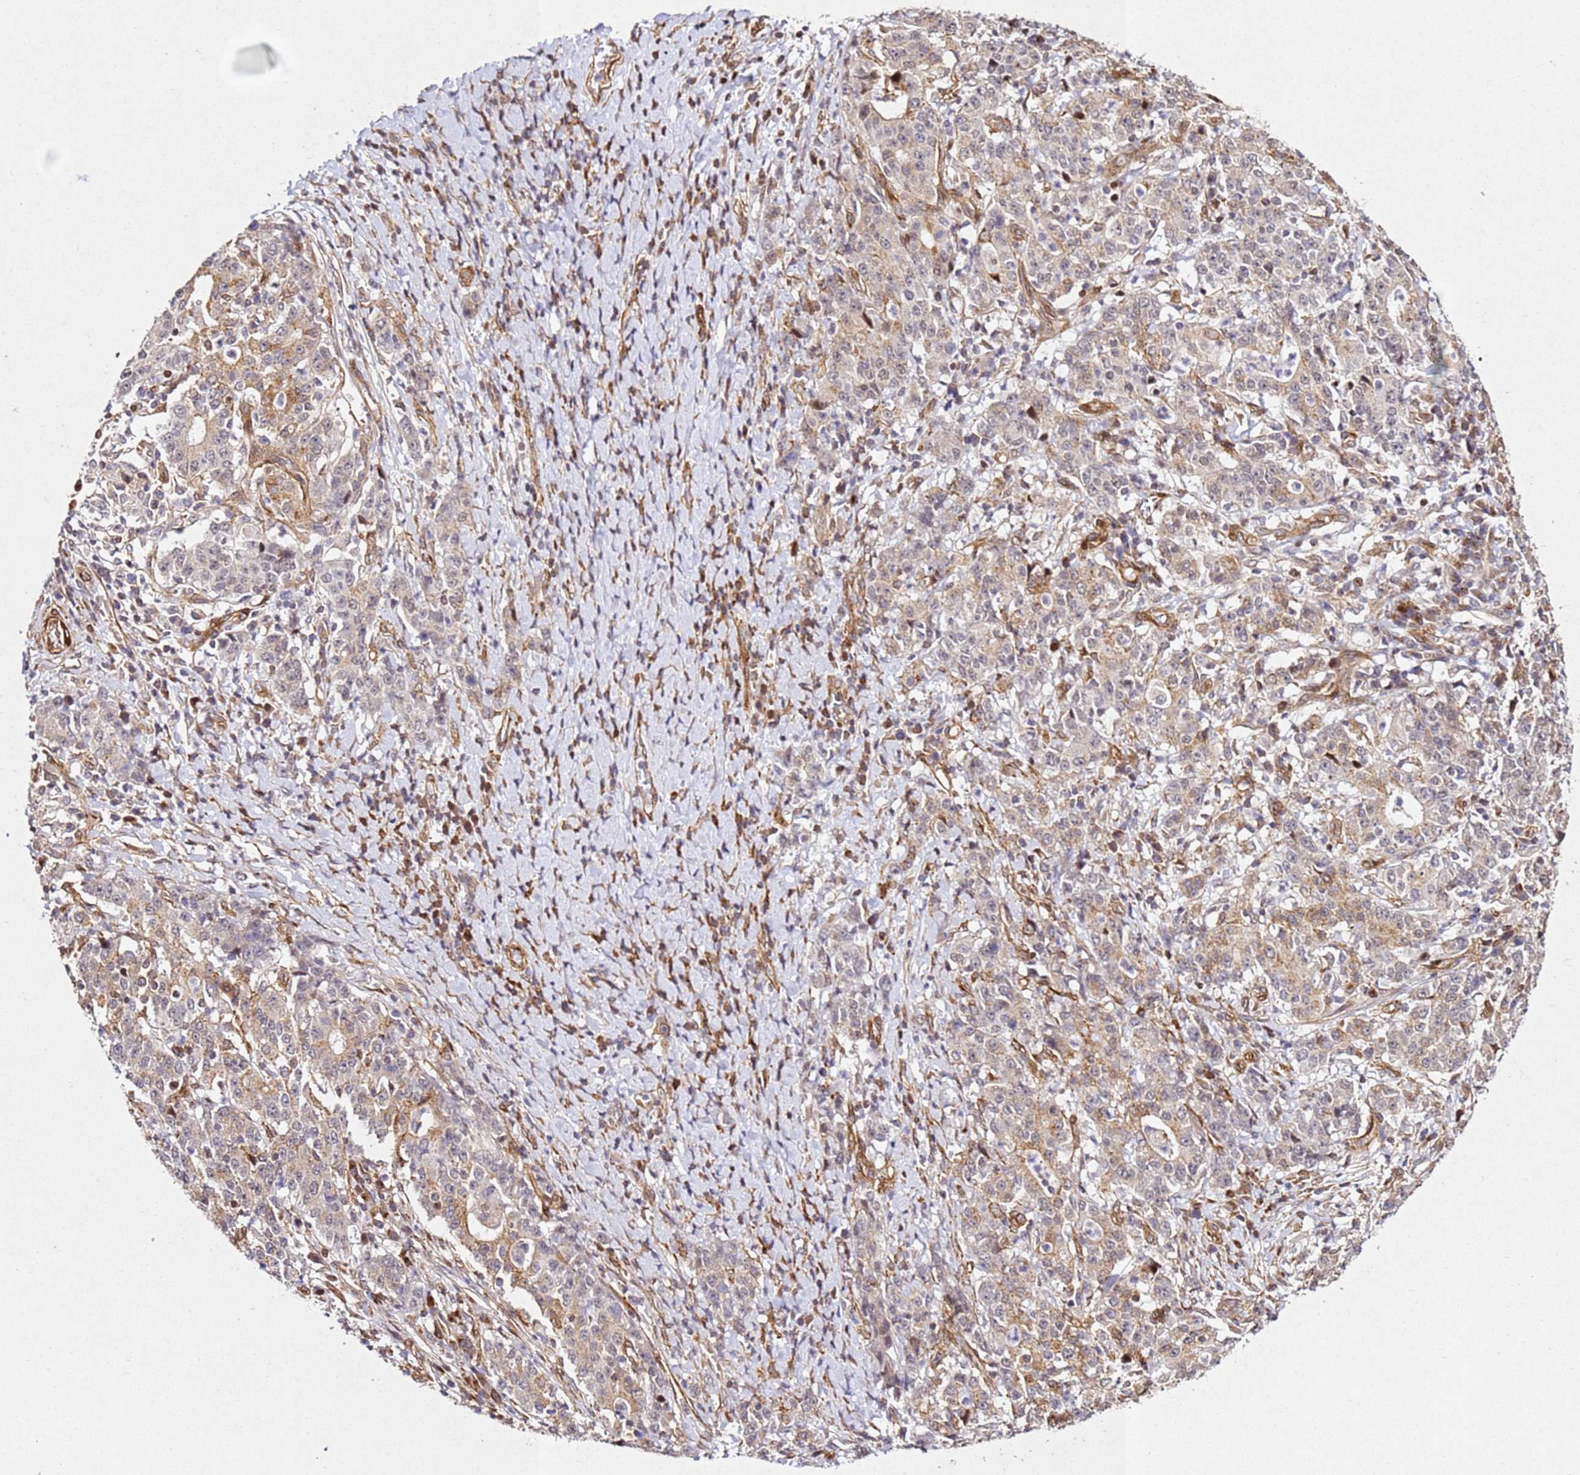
{"staining": {"intensity": "moderate", "quantity": "<25%", "location": "cytoplasmic/membranous"}, "tissue": "stomach cancer", "cell_type": "Tumor cells", "image_type": "cancer", "snomed": [{"axis": "morphology", "description": "Normal tissue, NOS"}, {"axis": "morphology", "description": "Adenocarcinoma, NOS"}, {"axis": "topography", "description": "Stomach, upper"}, {"axis": "topography", "description": "Stomach"}], "caption": "Stomach cancer (adenocarcinoma) tissue reveals moderate cytoplasmic/membranous positivity in about <25% of tumor cells", "gene": "ZNF296", "patient": {"sex": "male", "age": 59}}